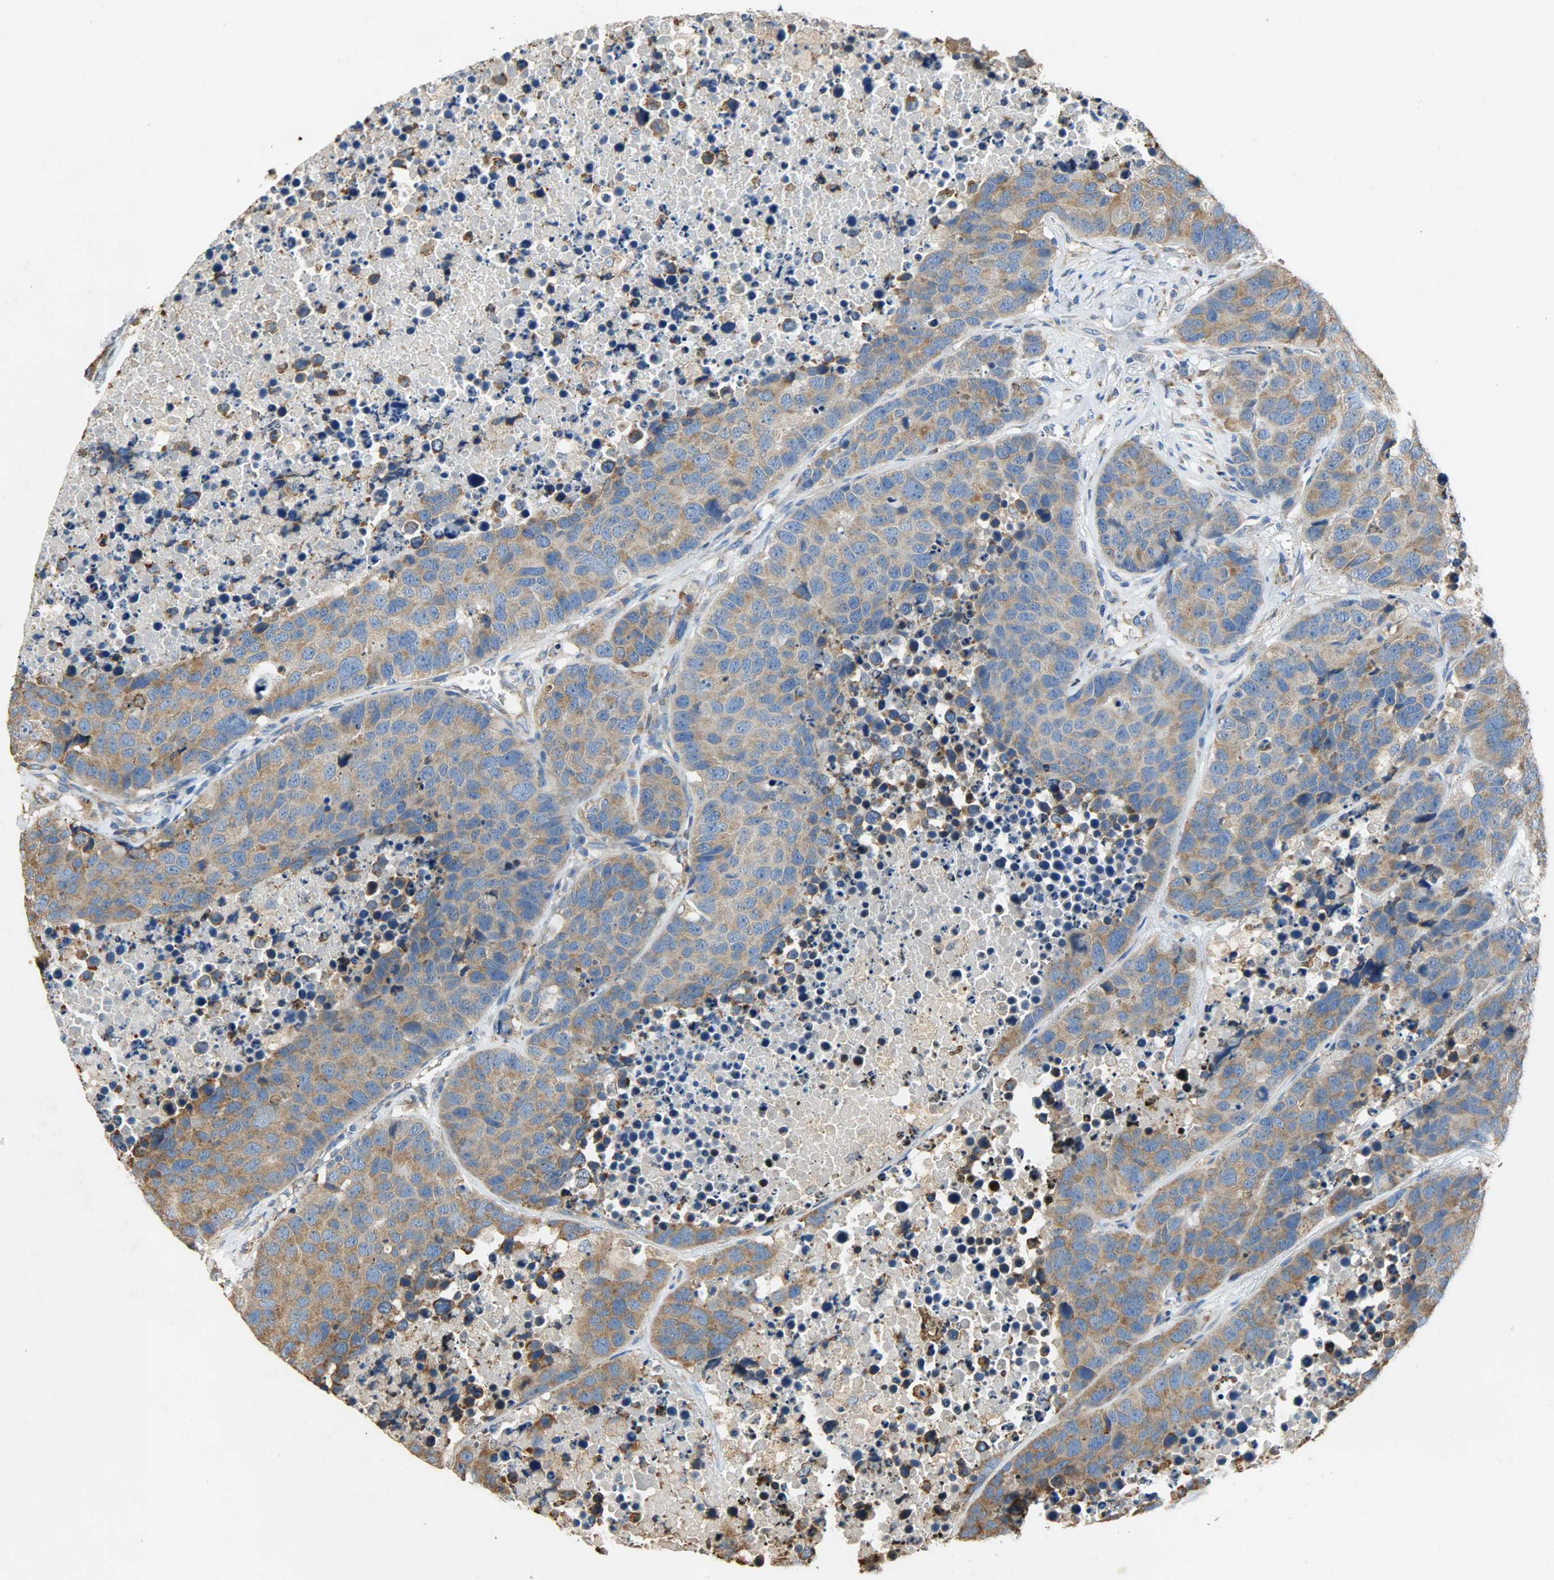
{"staining": {"intensity": "moderate", "quantity": ">75%", "location": "cytoplasmic/membranous"}, "tissue": "carcinoid", "cell_type": "Tumor cells", "image_type": "cancer", "snomed": [{"axis": "morphology", "description": "Carcinoid, malignant, NOS"}, {"axis": "topography", "description": "Lung"}], "caption": "Human carcinoid stained for a protein (brown) displays moderate cytoplasmic/membranous positive positivity in about >75% of tumor cells.", "gene": "HSPA5", "patient": {"sex": "male", "age": 60}}